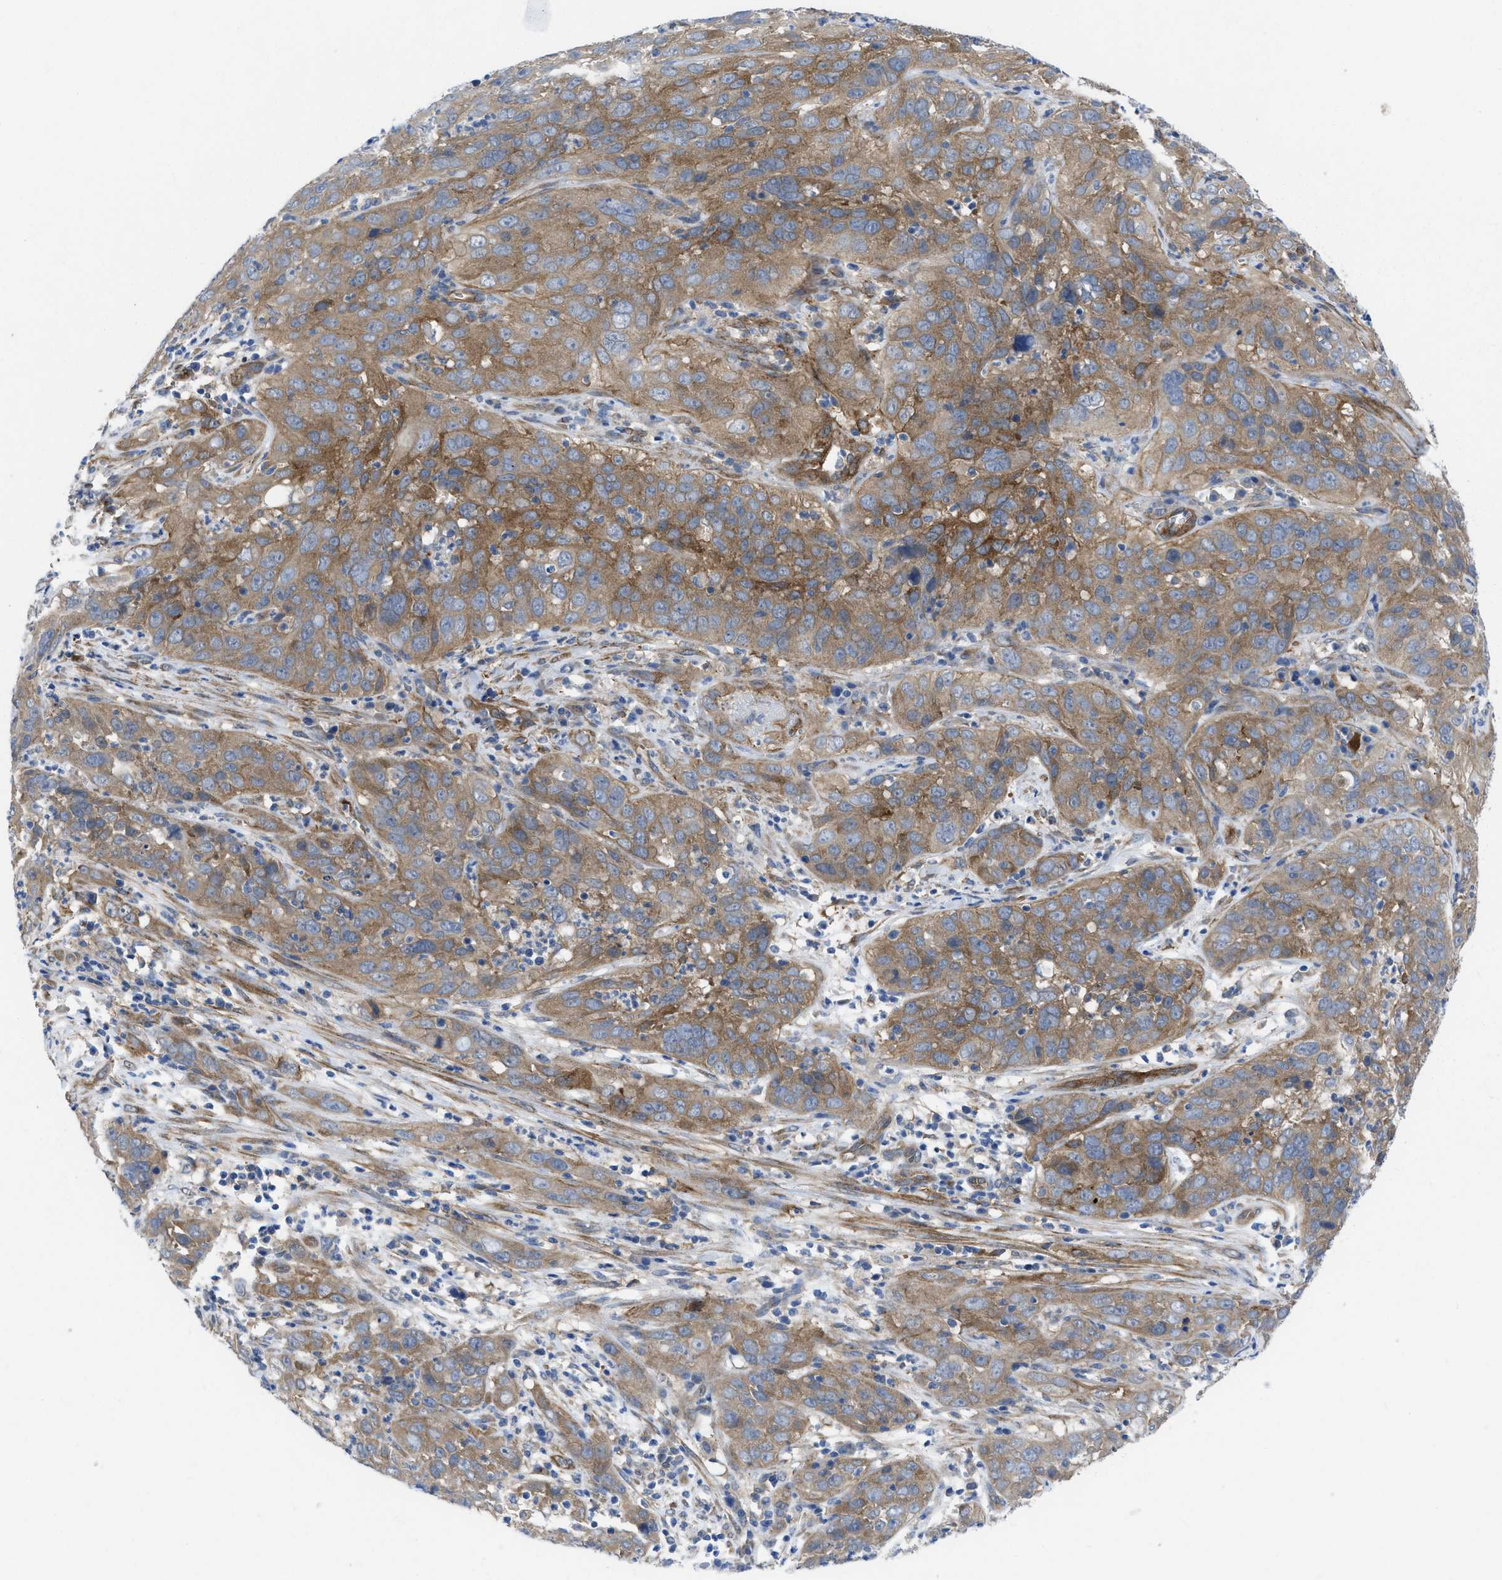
{"staining": {"intensity": "moderate", "quantity": ">75%", "location": "cytoplasmic/membranous"}, "tissue": "cervical cancer", "cell_type": "Tumor cells", "image_type": "cancer", "snomed": [{"axis": "morphology", "description": "Squamous cell carcinoma, NOS"}, {"axis": "topography", "description": "Cervix"}], "caption": "A high-resolution photomicrograph shows immunohistochemistry (IHC) staining of cervical squamous cell carcinoma, which demonstrates moderate cytoplasmic/membranous positivity in about >75% of tumor cells.", "gene": "PDLIM5", "patient": {"sex": "female", "age": 32}}